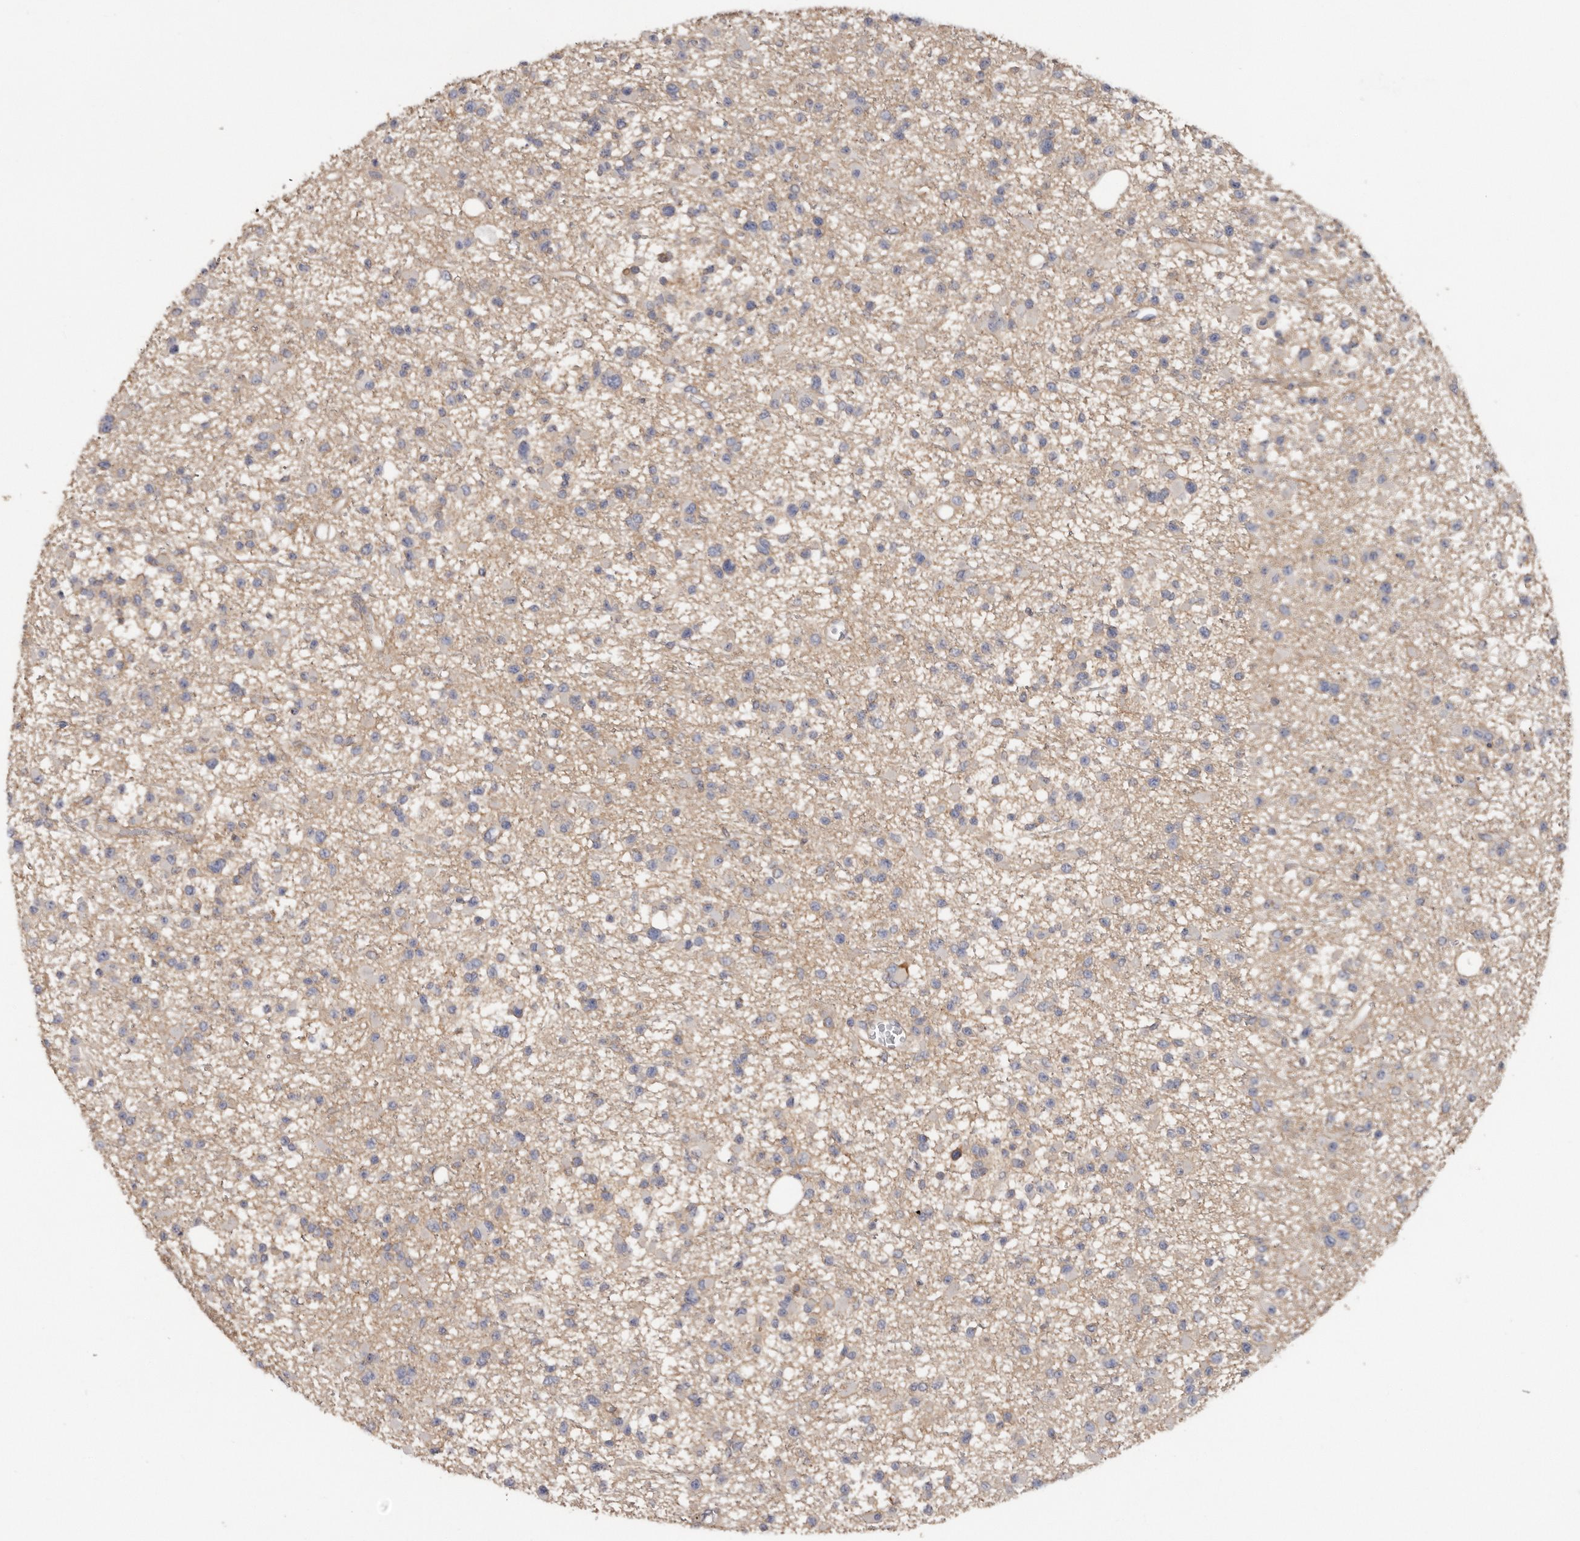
{"staining": {"intensity": "weak", "quantity": "<25%", "location": "cytoplasmic/membranous"}, "tissue": "glioma", "cell_type": "Tumor cells", "image_type": "cancer", "snomed": [{"axis": "morphology", "description": "Glioma, malignant, Low grade"}, {"axis": "topography", "description": "Brain"}], "caption": "DAB (3,3'-diaminobenzidine) immunohistochemical staining of human glioma exhibits no significant expression in tumor cells. (Immunohistochemistry (ihc), brightfield microscopy, high magnification).", "gene": "WDTC1", "patient": {"sex": "female", "age": 22}}